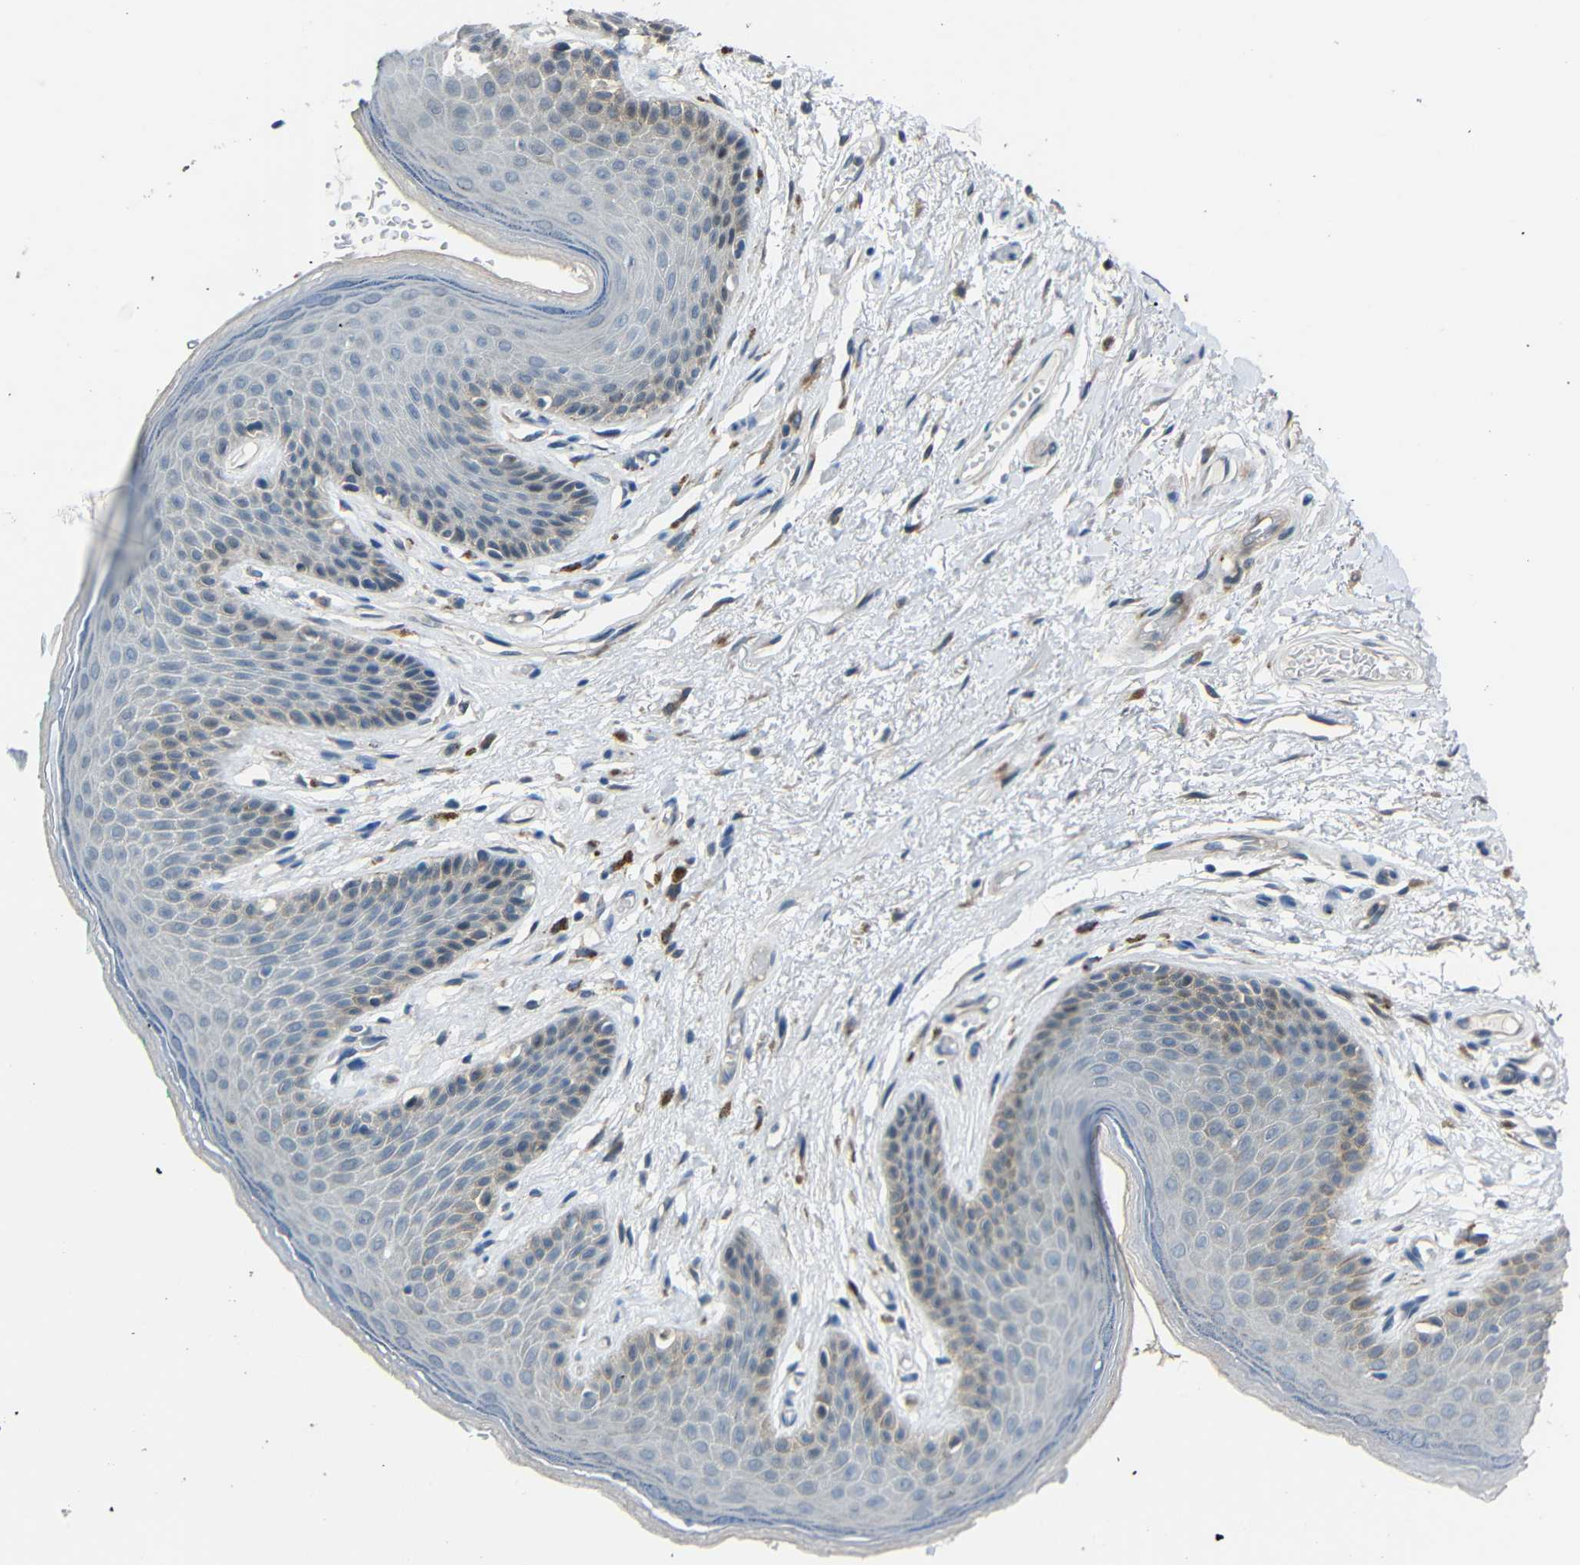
{"staining": {"intensity": "weak", "quantity": "<25%", "location": "cytoplasmic/membranous"}, "tissue": "skin", "cell_type": "Epidermal cells", "image_type": "normal", "snomed": [{"axis": "morphology", "description": "Normal tissue, NOS"}, {"axis": "topography", "description": "Anal"}], "caption": "Human skin stained for a protein using immunohistochemistry reveals no expression in epidermal cells.", "gene": "STBD1", "patient": {"sex": "male", "age": 74}}